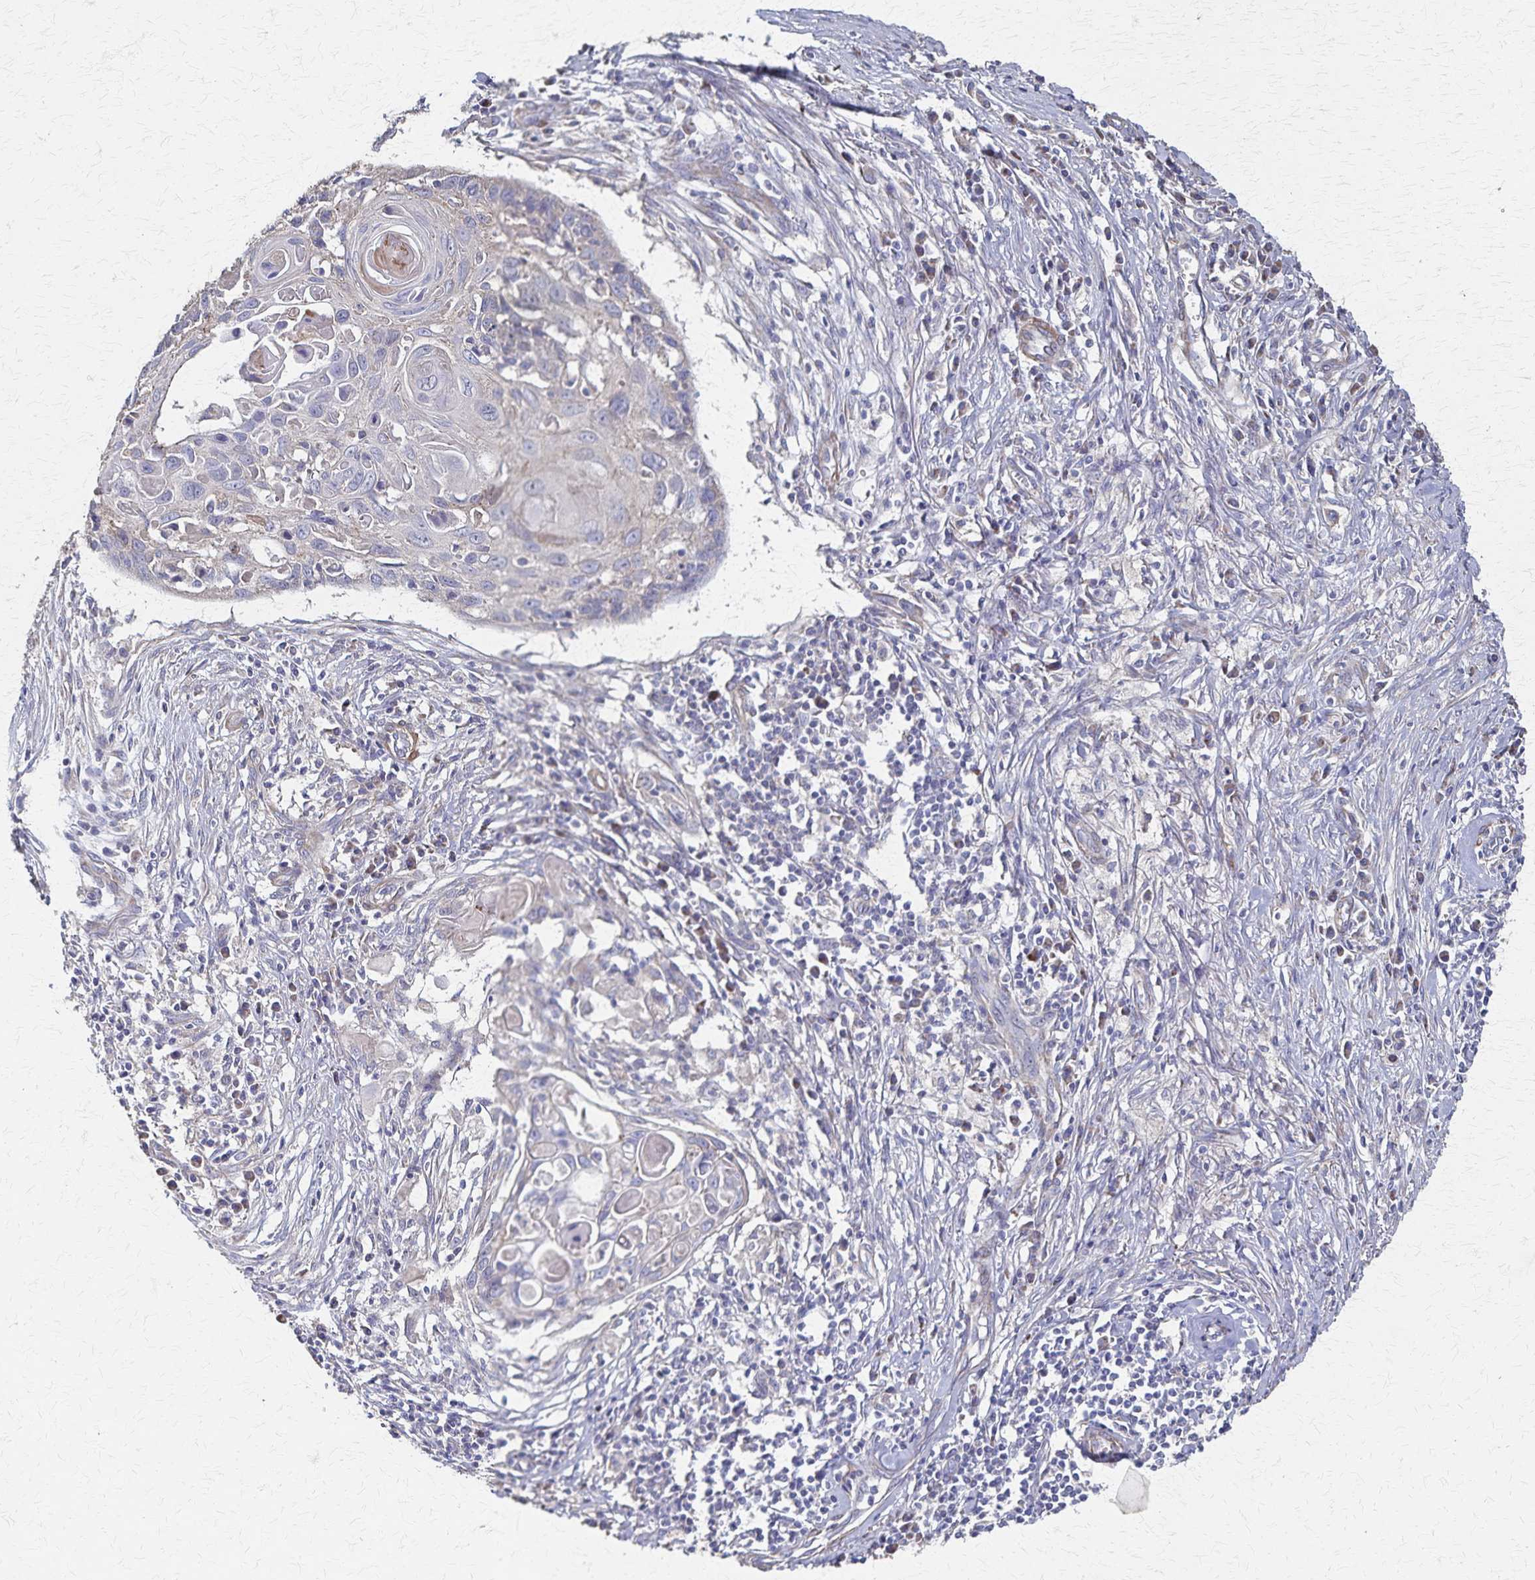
{"staining": {"intensity": "weak", "quantity": "25%-75%", "location": "cytoplasmic/membranous"}, "tissue": "skin cancer", "cell_type": "Tumor cells", "image_type": "cancer", "snomed": [{"axis": "morphology", "description": "Squamous cell carcinoma, NOS"}, {"axis": "topography", "description": "Skin"}, {"axis": "topography", "description": "Vulva"}], "caption": "Tumor cells exhibit weak cytoplasmic/membranous staining in about 25%-75% of cells in squamous cell carcinoma (skin). The staining was performed using DAB, with brown indicating positive protein expression. Nuclei are stained blue with hematoxylin.", "gene": "PGAP2", "patient": {"sex": "female", "age": 83}}